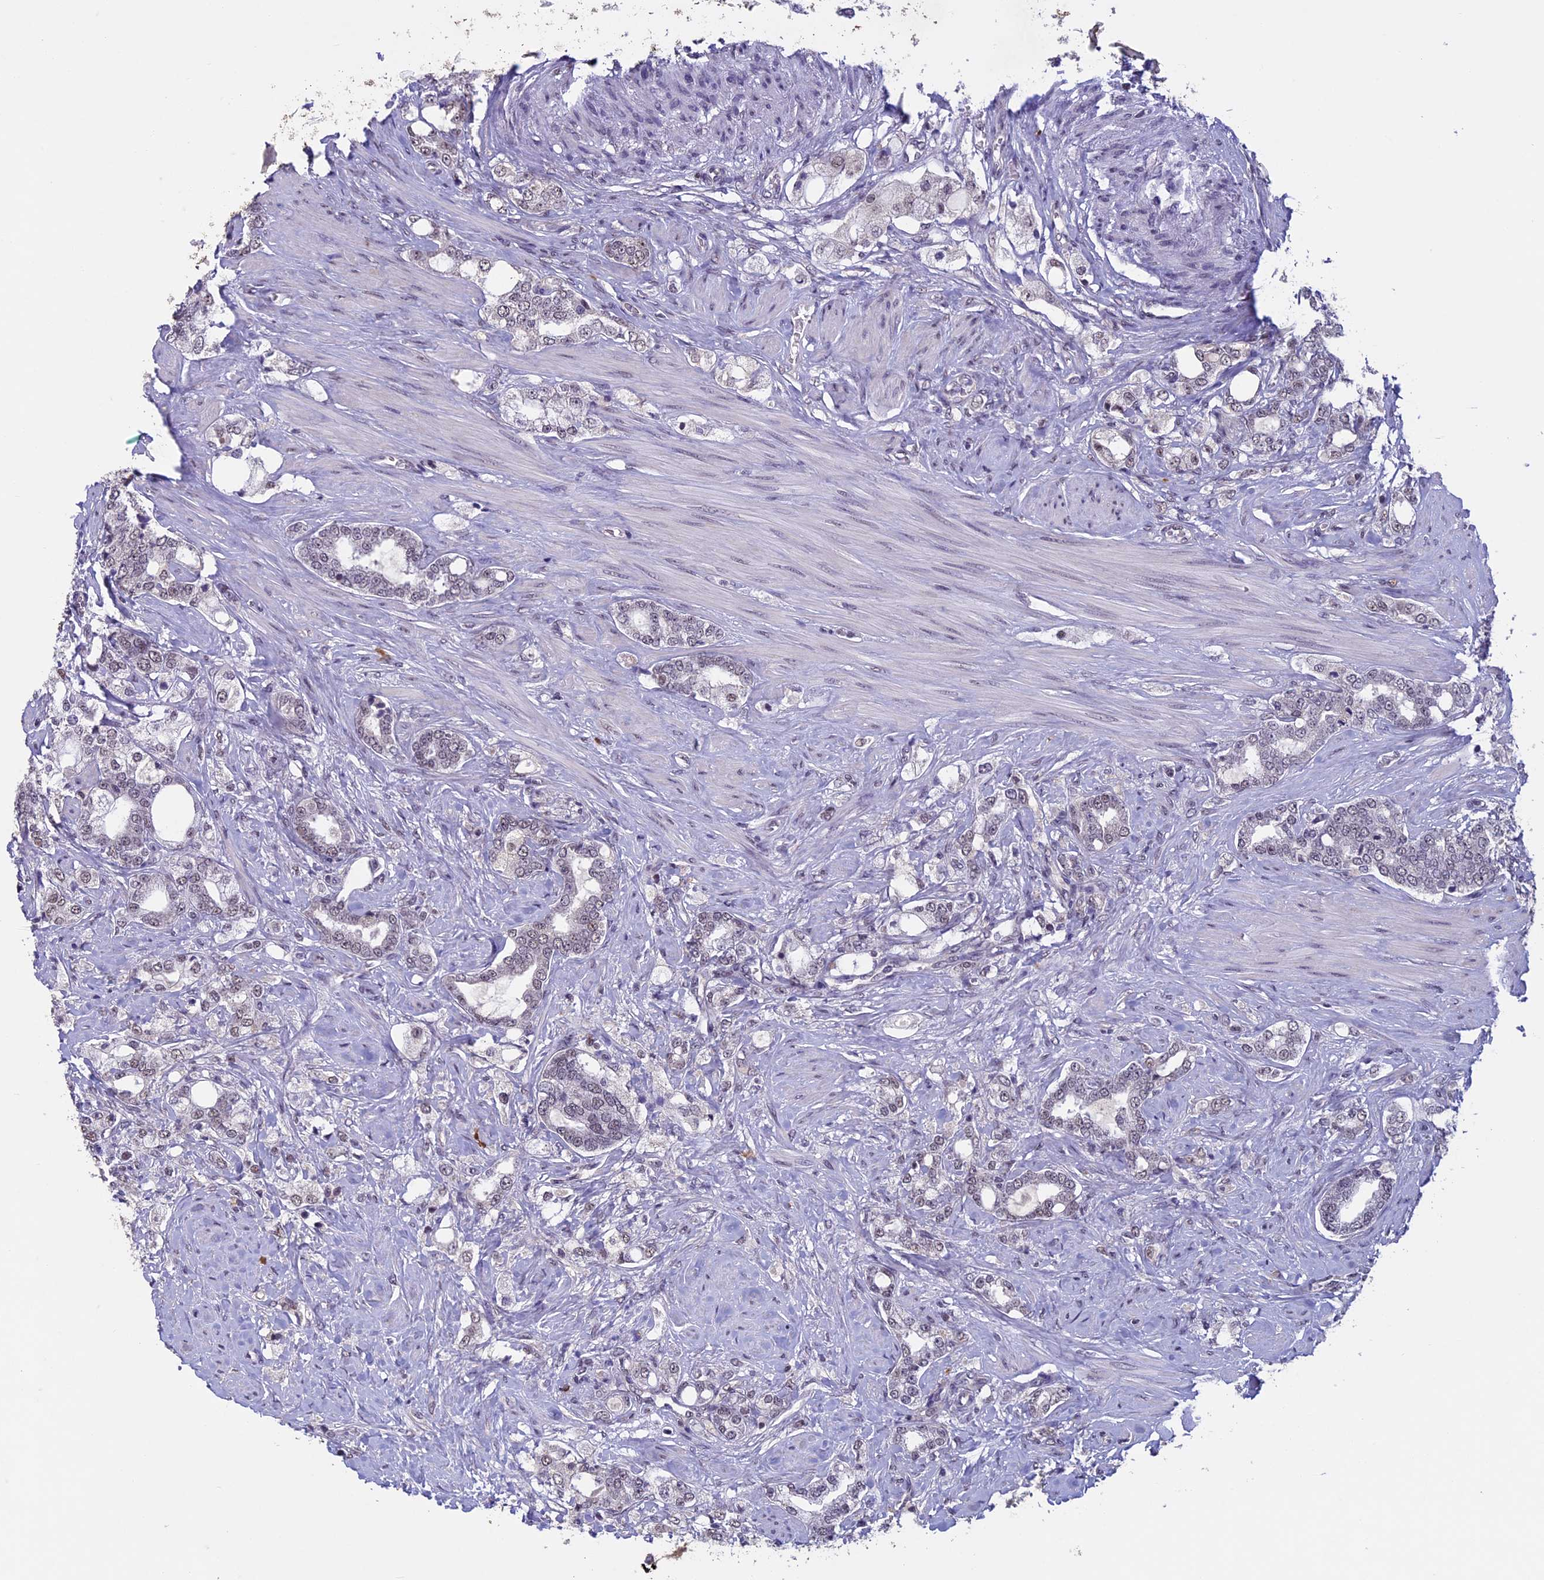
{"staining": {"intensity": "weak", "quantity": "25%-75%", "location": "nuclear"}, "tissue": "prostate cancer", "cell_type": "Tumor cells", "image_type": "cancer", "snomed": [{"axis": "morphology", "description": "Adenocarcinoma, High grade"}, {"axis": "topography", "description": "Prostate"}], "caption": "The immunohistochemical stain highlights weak nuclear positivity in tumor cells of prostate adenocarcinoma (high-grade) tissue.", "gene": "RNF40", "patient": {"sex": "male", "age": 64}}